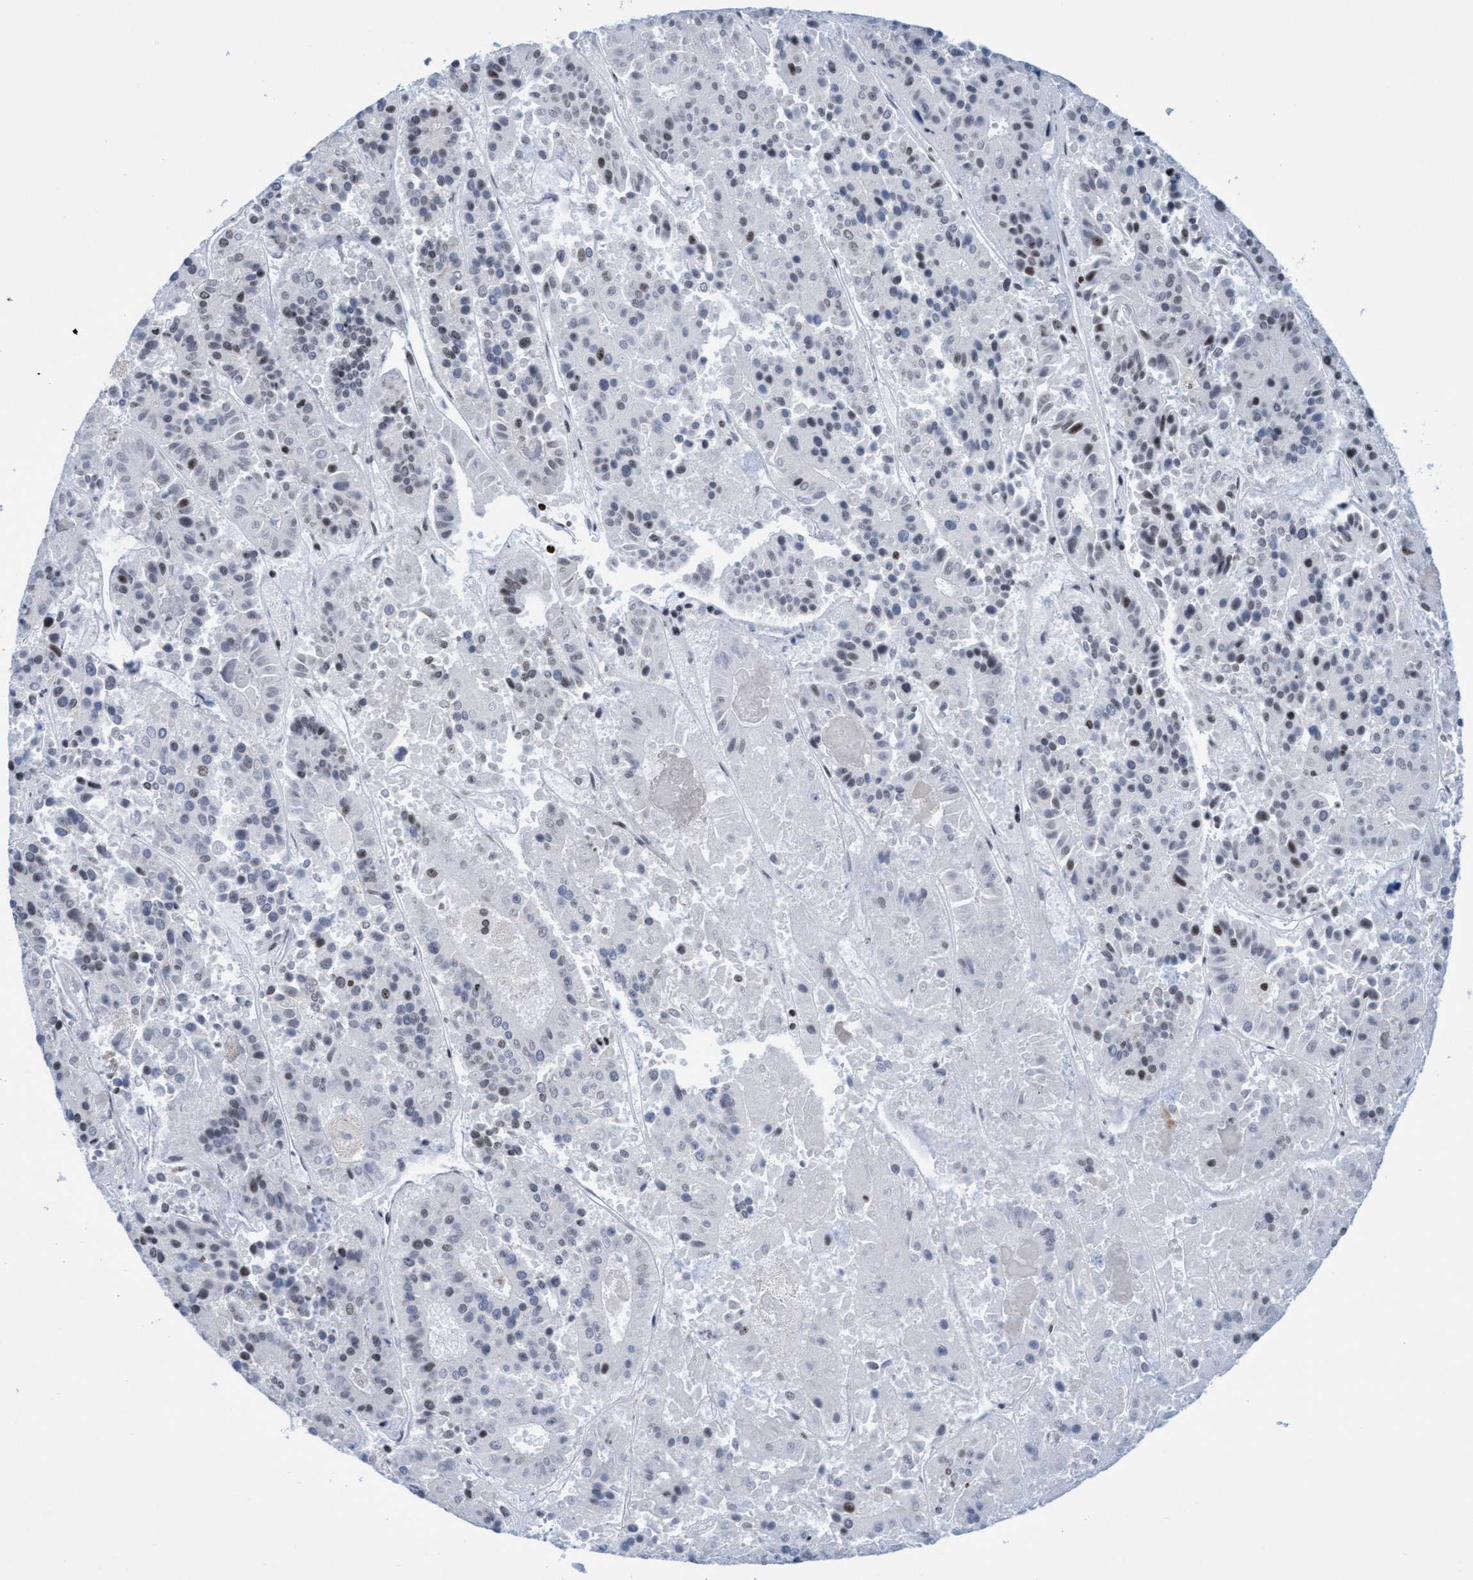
{"staining": {"intensity": "weak", "quantity": "<25%", "location": "nuclear"}, "tissue": "pancreatic cancer", "cell_type": "Tumor cells", "image_type": "cancer", "snomed": [{"axis": "morphology", "description": "Adenocarcinoma, NOS"}, {"axis": "topography", "description": "Pancreas"}], "caption": "Tumor cells show no significant protein positivity in pancreatic cancer (adenocarcinoma).", "gene": "CBX2", "patient": {"sex": "male", "age": 50}}